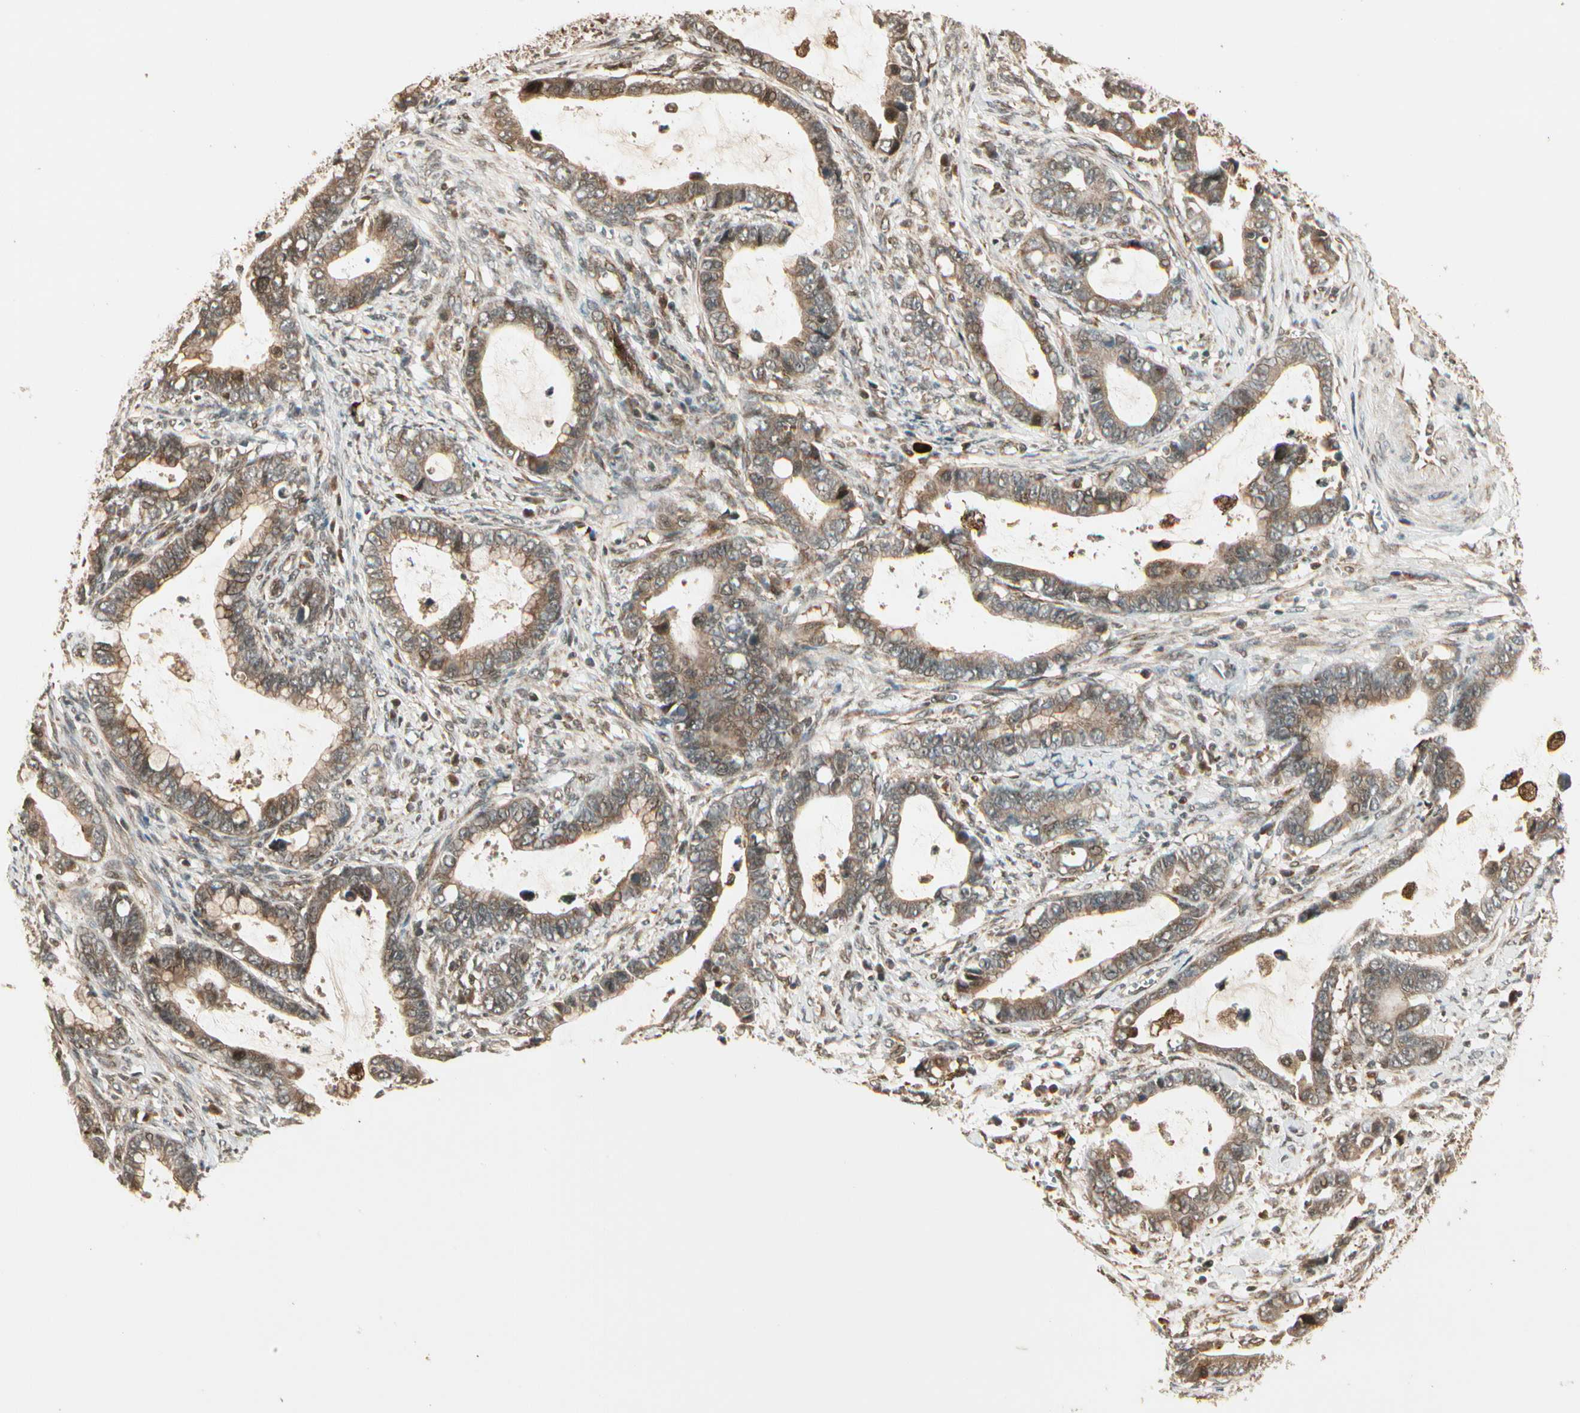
{"staining": {"intensity": "moderate", "quantity": ">75%", "location": "cytoplasmic/membranous"}, "tissue": "cervical cancer", "cell_type": "Tumor cells", "image_type": "cancer", "snomed": [{"axis": "morphology", "description": "Adenocarcinoma, NOS"}, {"axis": "topography", "description": "Cervix"}], "caption": "DAB immunohistochemical staining of human cervical cancer reveals moderate cytoplasmic/membranous protein staining in approximately >75% of tumor cells. The staining was performed using DAB (3,3'-diaminobenzidine) to visualize the protein expression in brown, while the nuclei were stained in blue with hematoxylin (Magnification: 20x).", "gene": "GLUL", "patient": {"sex": "female", "age": 44}}